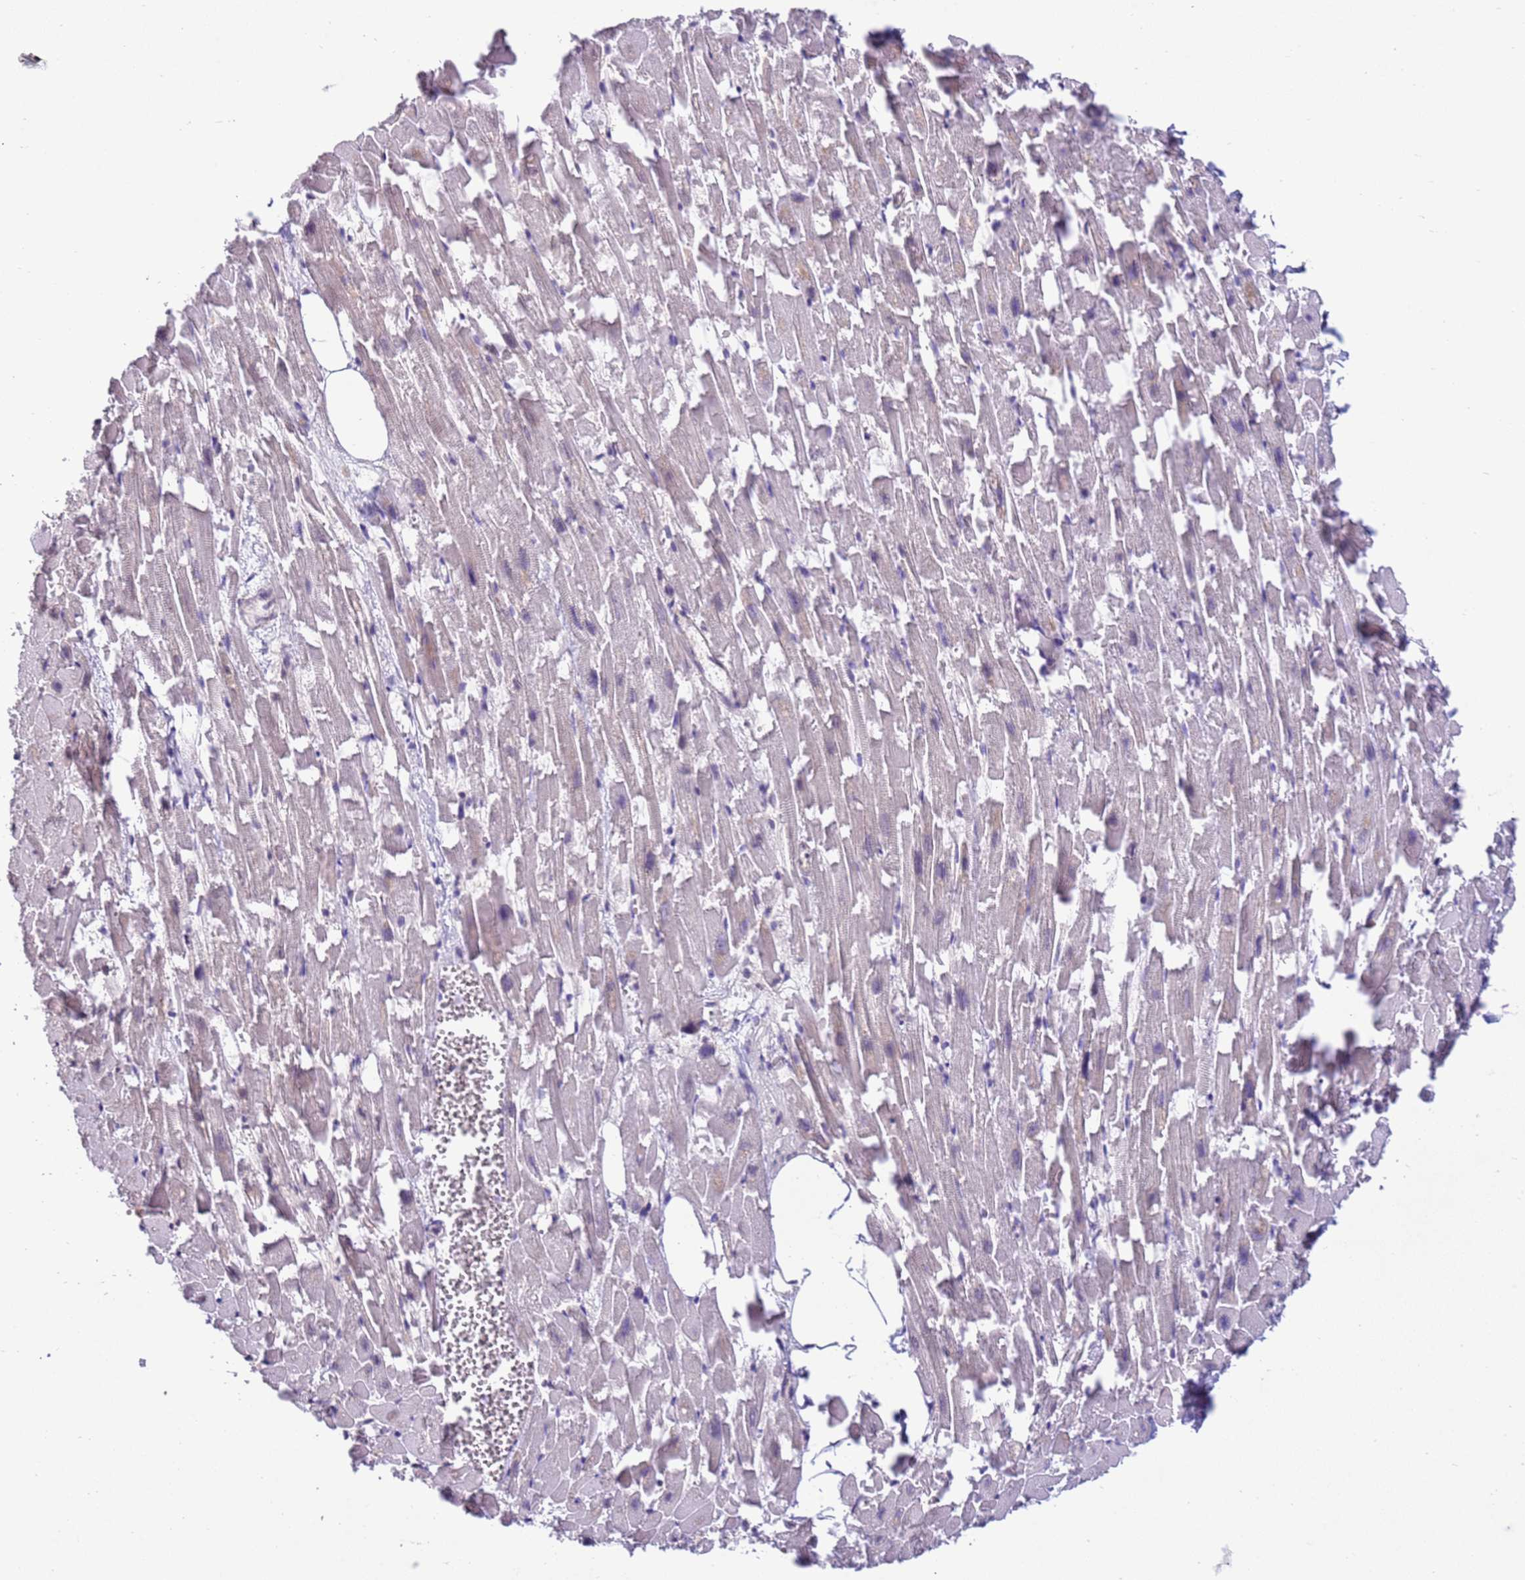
{"staining": {"intensity": "moderate", "quantity": "<25%", "location": "cytoplasmic/membranous,nuclear"}, "tissue": "heart muscle", "cell_type": "Cardiomyocytes", "image_type": "normal", "snomed": [{"axis": "morphology", "description": "Normal tissue, NOS"}, {"axis": "topography", "description": "Heart"}], "caption": "Protein expression by immunohistochemistry reveals moderate cytoplasmic/membranous,nuclear positivity in approximately <25% of cardiomyocytes in unremarkable heart muscle. Immunohistochemistry (ihc) stains the protein in brown and the nuclei are stained blue.", "gene": "PRPF6", "patient": {"sex": "female", "age": 64}}